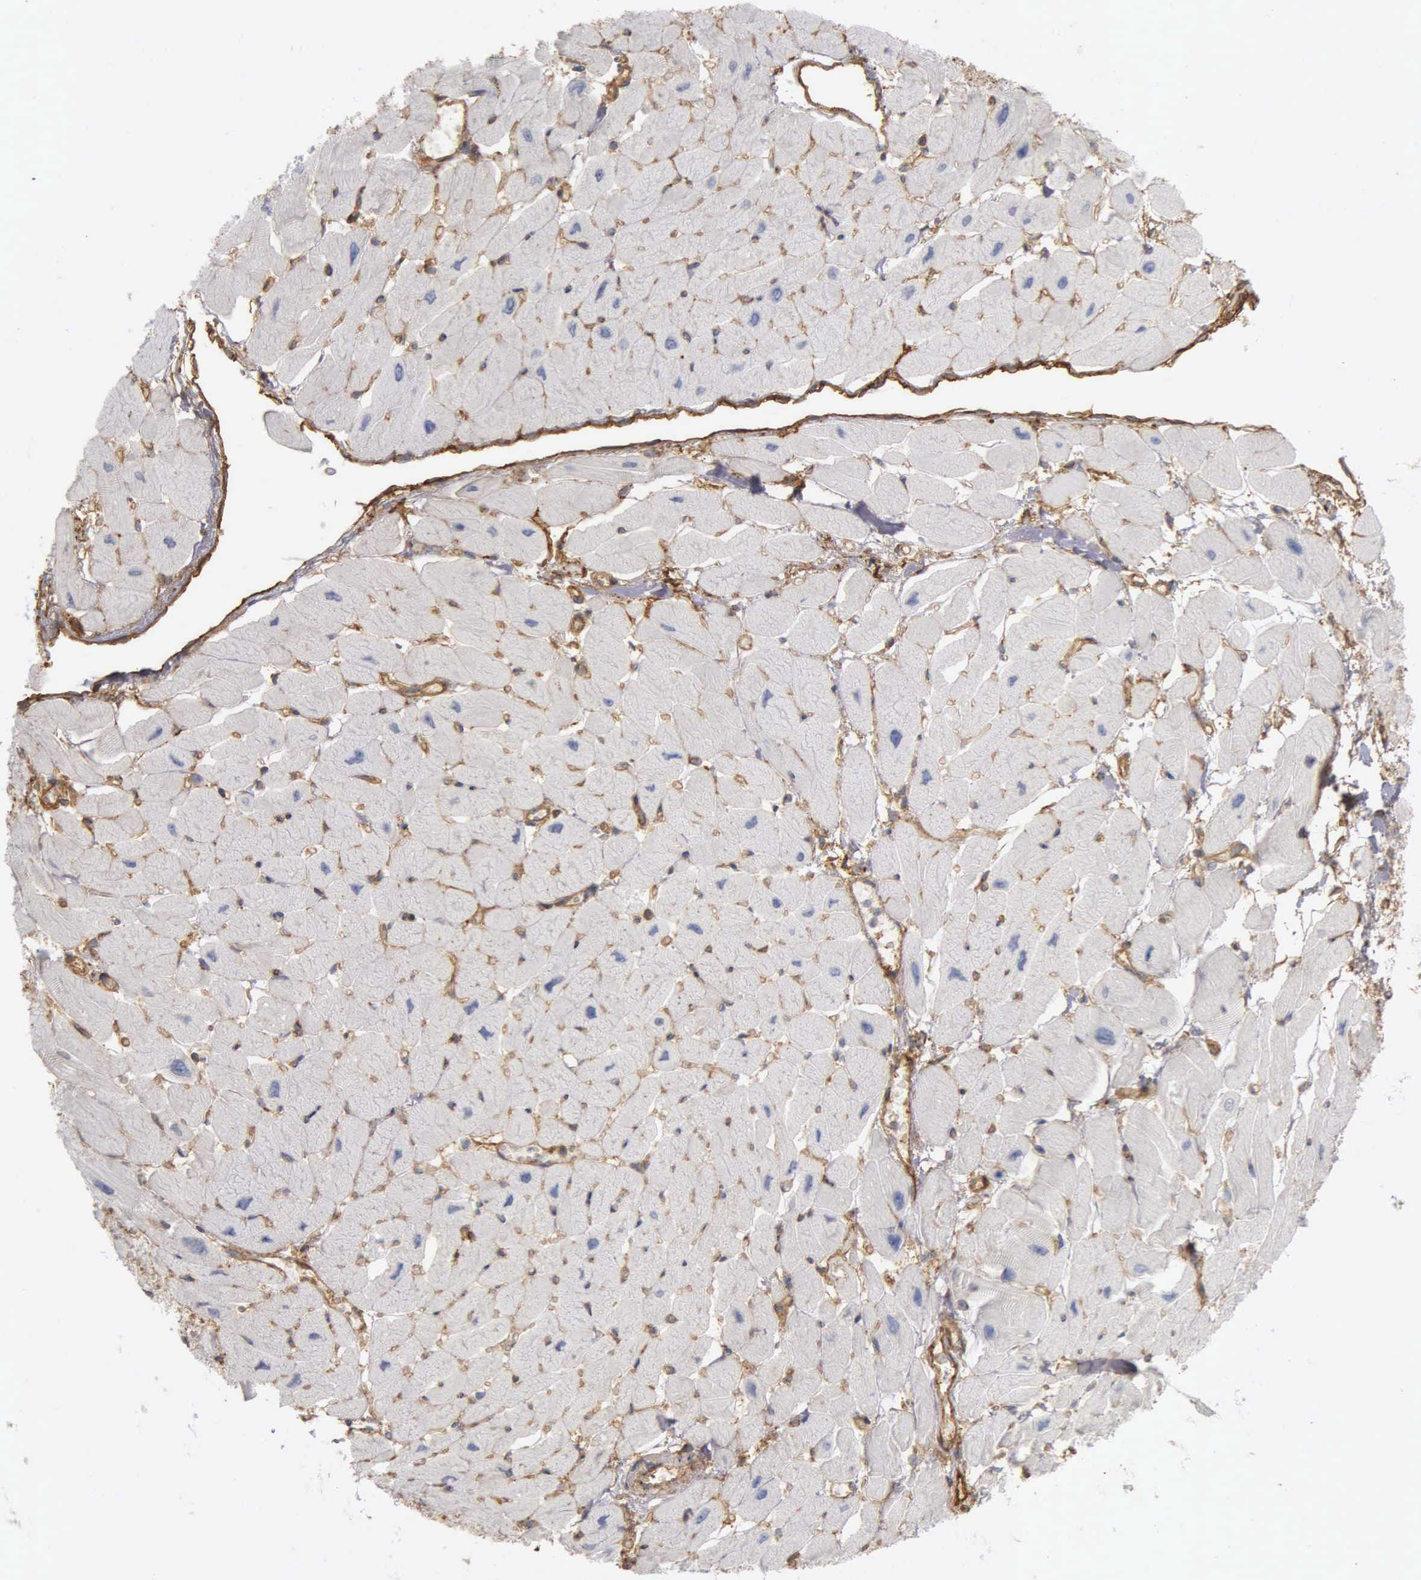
{"staining": {"intensity": "negative", "quantity": "none", "location": "none"}, "tissue": "heart muscle", "cell_type": "Cardiomyocytes", "image_type": "normal", "snomed": [{"axis": "morphology", "description": "Normal tissue, NOS"}, {"axis": "topography", "description": "Heart"}], "caption": "High power microscopy image of an immunohistochemistry (IHC) histopathology image of unremarkable heart muscle, revealing no significant positivity in cardiomyocytes.", "gene": "CD99", "patient": {"sex": "female", "age": 54}}